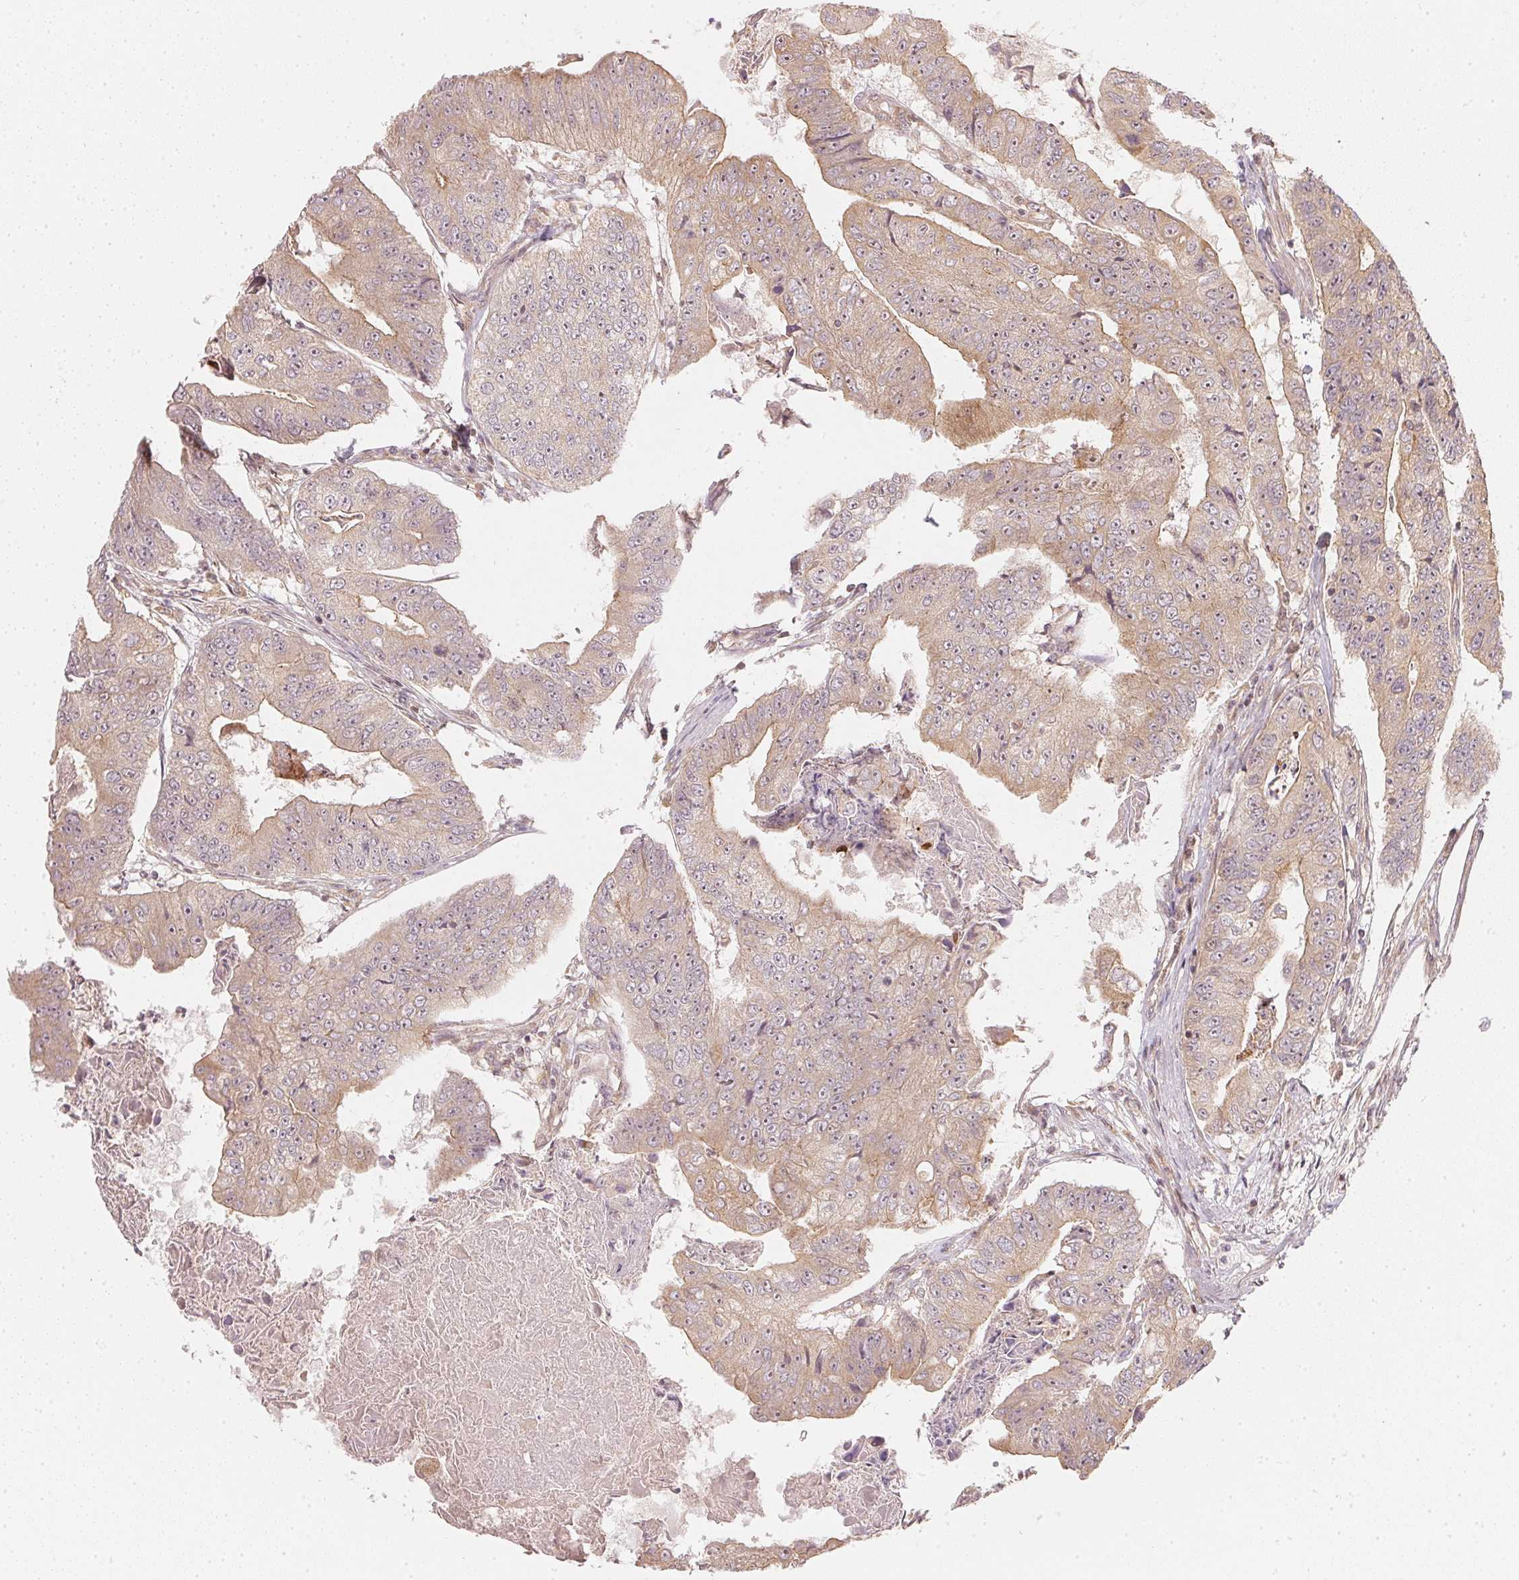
{"staining": {"intensity": "weak", "quantity": ">75%", "location": "cytoplasmic/membranous"}, "tissue": "colorectal cancer", "cell_type": "Tumor cells", "image_type": "cancer", "snomed": [{"axis": "morphology", "description": "Adenocarcinoma, NOS"}, {"axis": "topography", "description": "Colon"}], "caption": "This micrograph exhibits immunohistochemistry (IHC) staining of colorectal cancer (adenocarcinoma), with low weak cytoplasmic/membranous expression in approximately >75% of tumor cells.", "gene": "WDR54", "patient": {"sex": "female", "age": 67}}